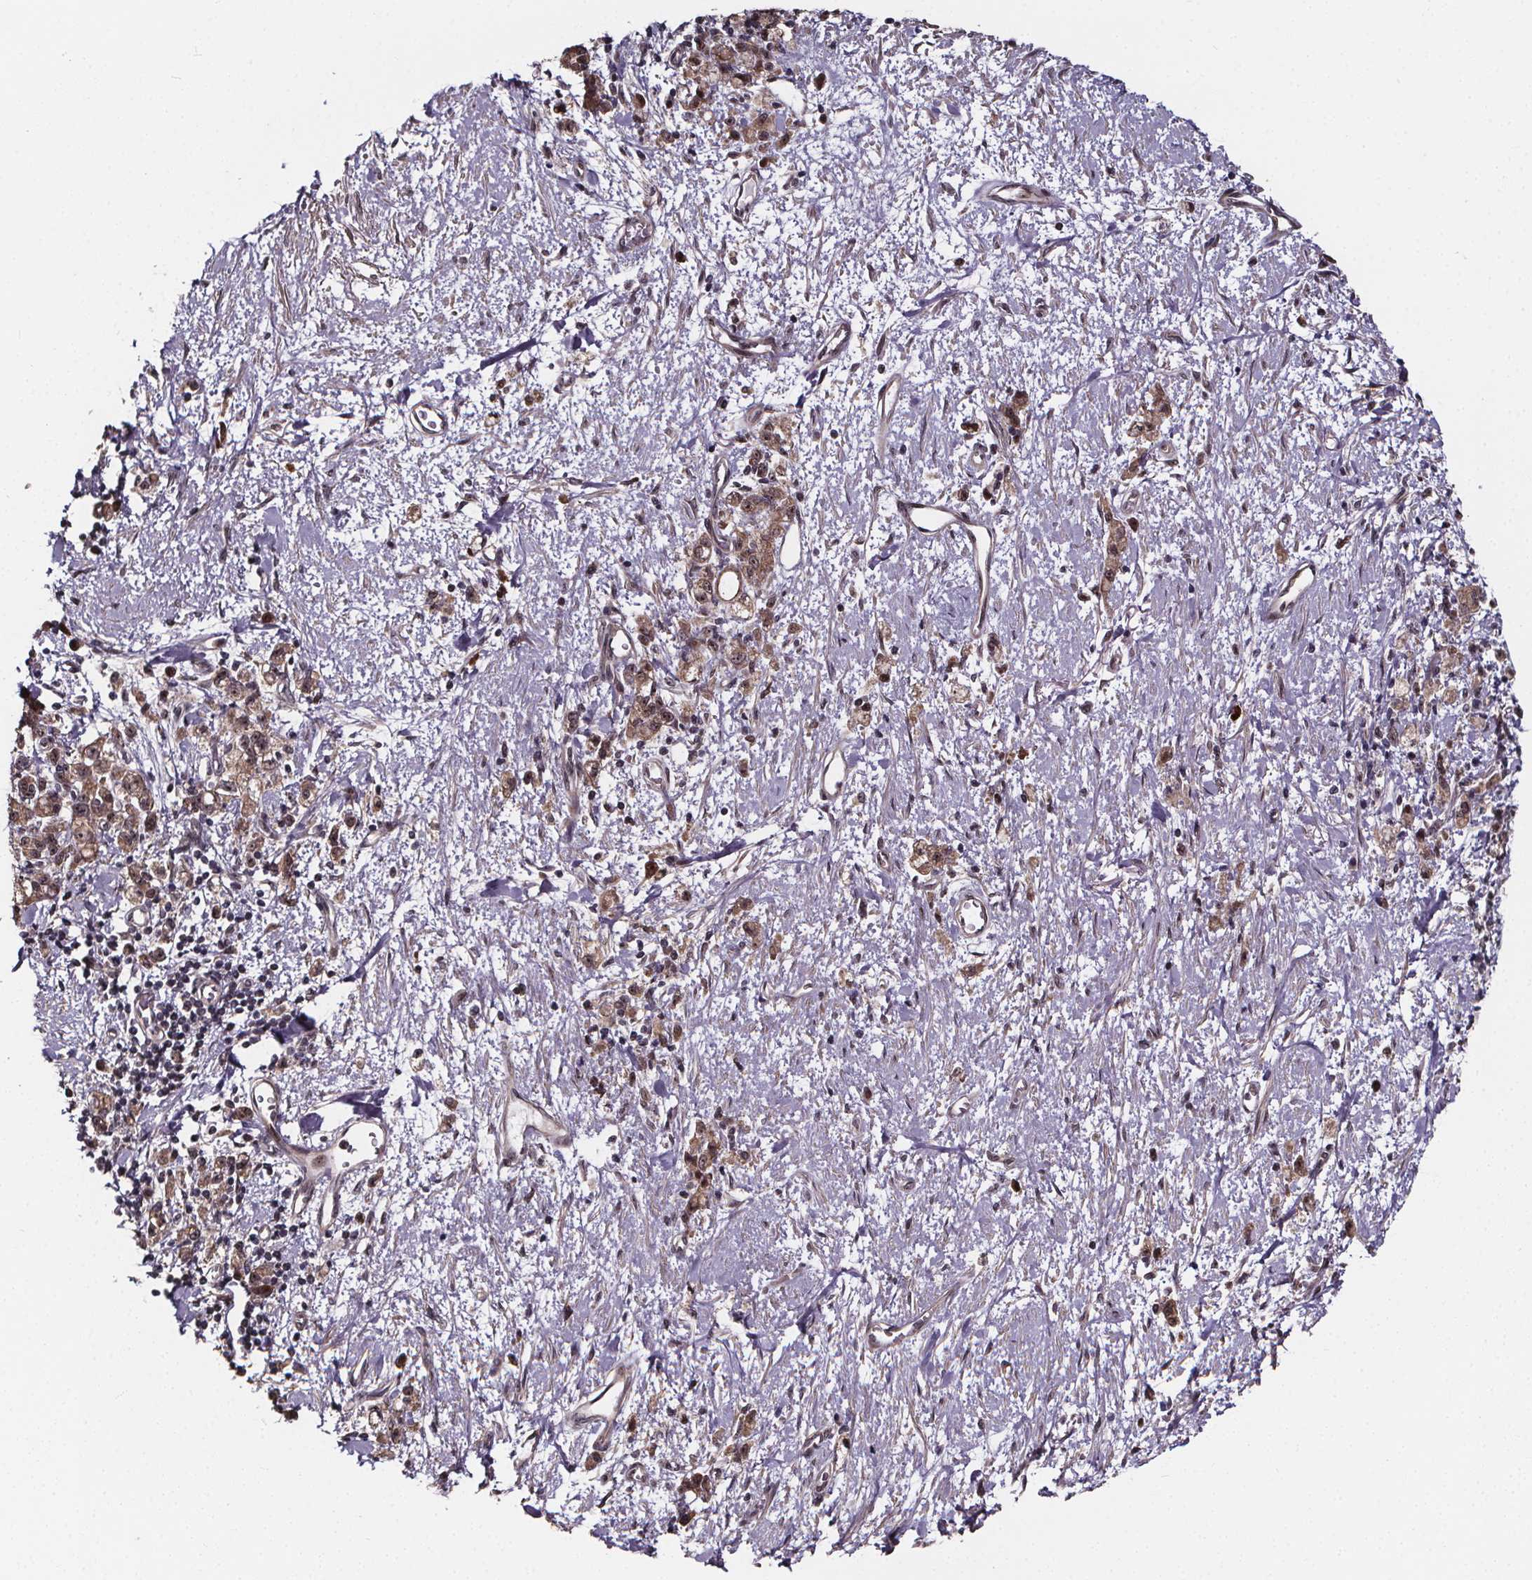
{"staining": {"intensity": "weak", "quantity": ">75%", "location": "cytoplasmic/membranous,nuclear"}, "tissue": "stomach cancer", "cell_type": "Tumor cells", "image_type": "cancer", "snomed": [{"axis": "morphology", "description": "Adenocarcinoma, NOS"}, {"axis": "topography", "description": "Stomach"}], "caption": "Weak cytoplasmic/membranous and nuclear staining is present in about >75% of tumor cells in stomach adenocarcinoma. (brown staining indicates protein expression, while blue staining denotes nuclei).", "gene": "DDIT3", "patient": {"sex": "male", "age": 77}}